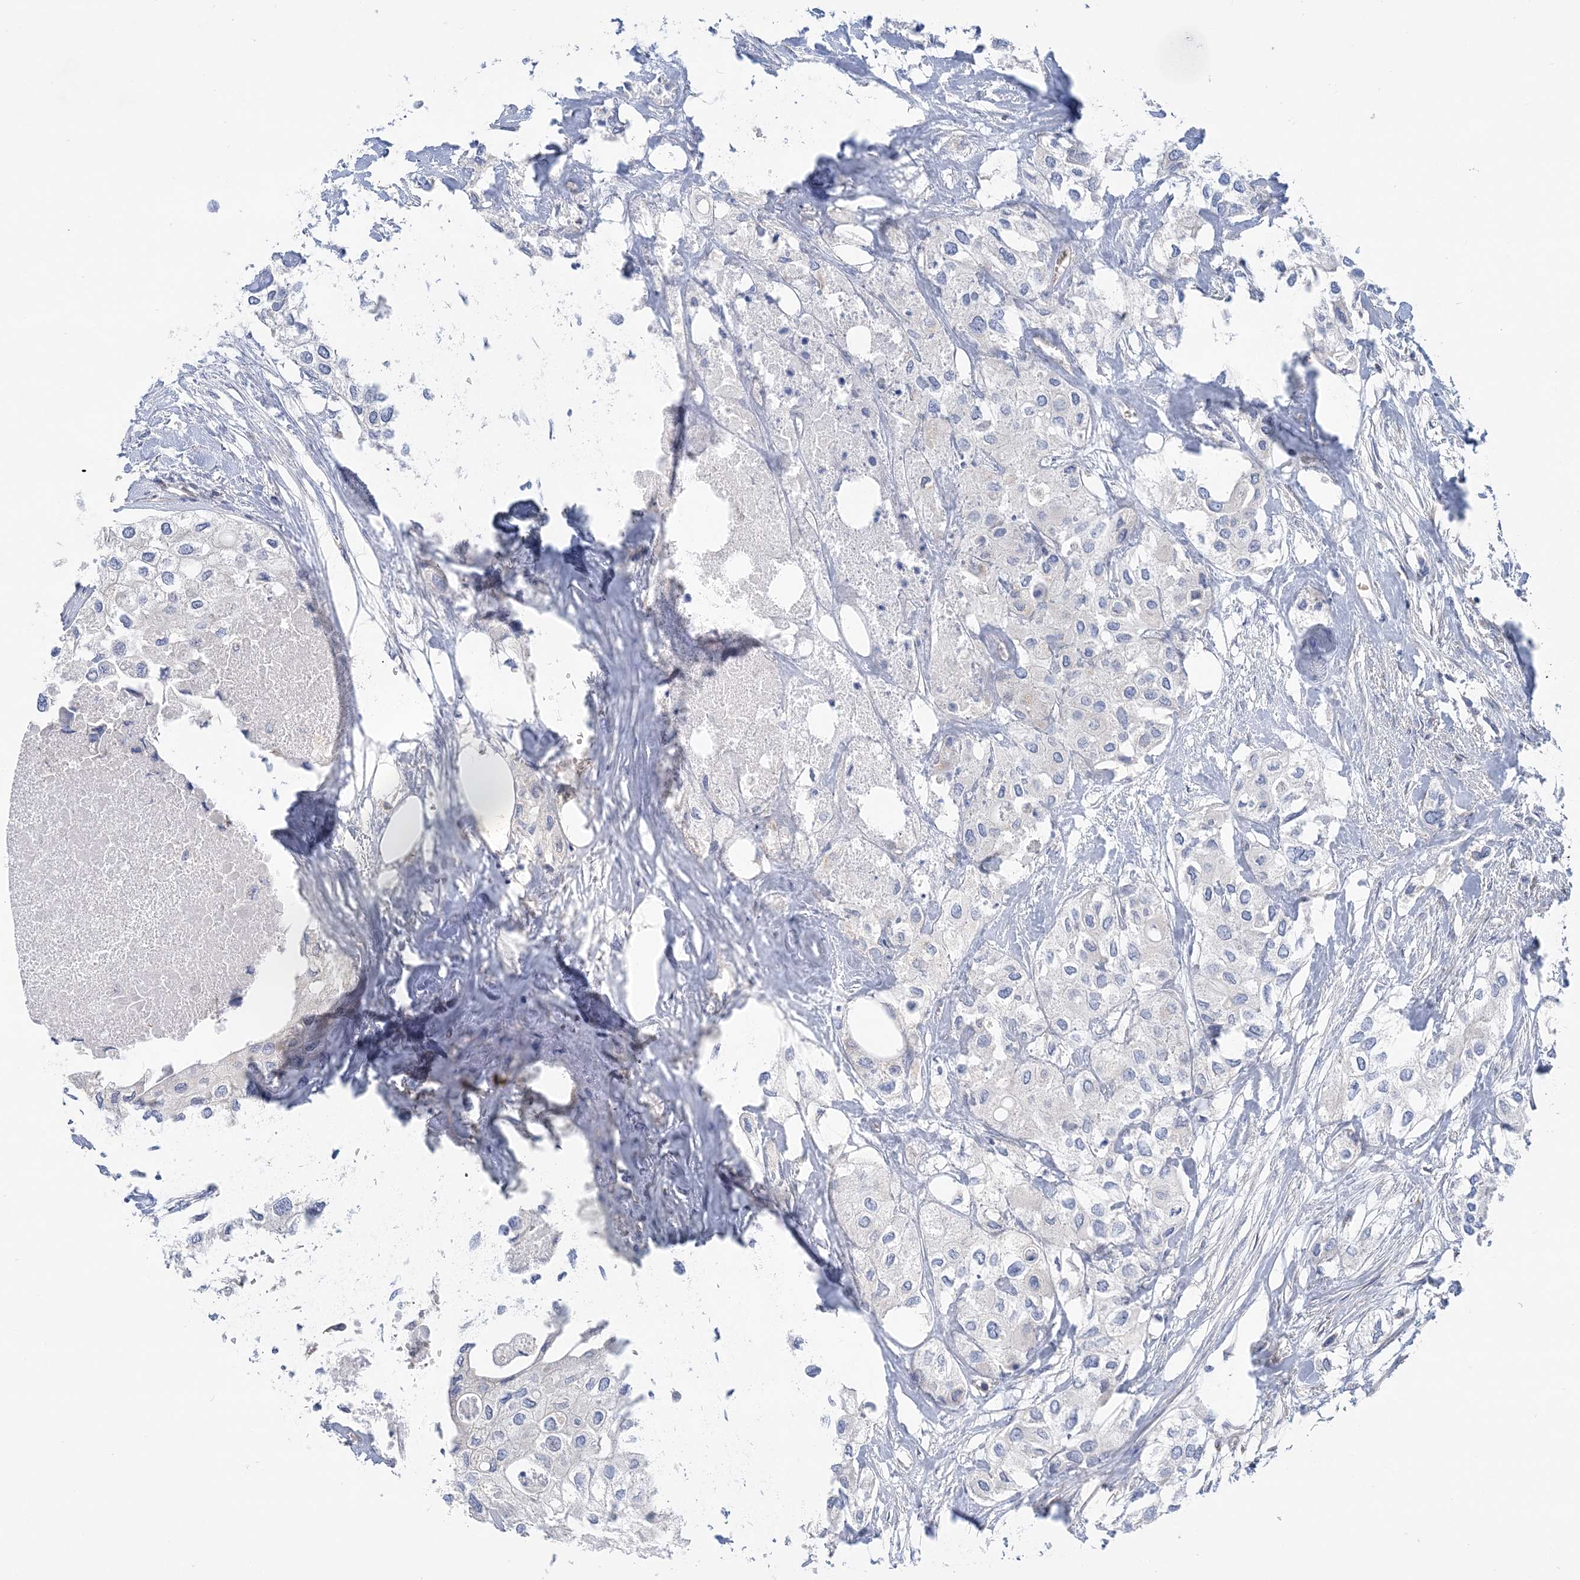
{"staining": {"intensity": "negative", "quantity": "none", "location": "none"}, "tissue": "urothelial cancer", "cell_type": "Tumor cells", "image_type": "cancer", "snomed": [{"axis": "morphology", "description": "Urothelial carcinoma, High grade"}, {"axis": "topography", "description": "Urinary bladder"}], "caption": "A histopathology image of human urothelial cancer is negative for staining in tumor cells.", "gene": "FAM114A2", "patient": {"sex": "male", "age": 64}}